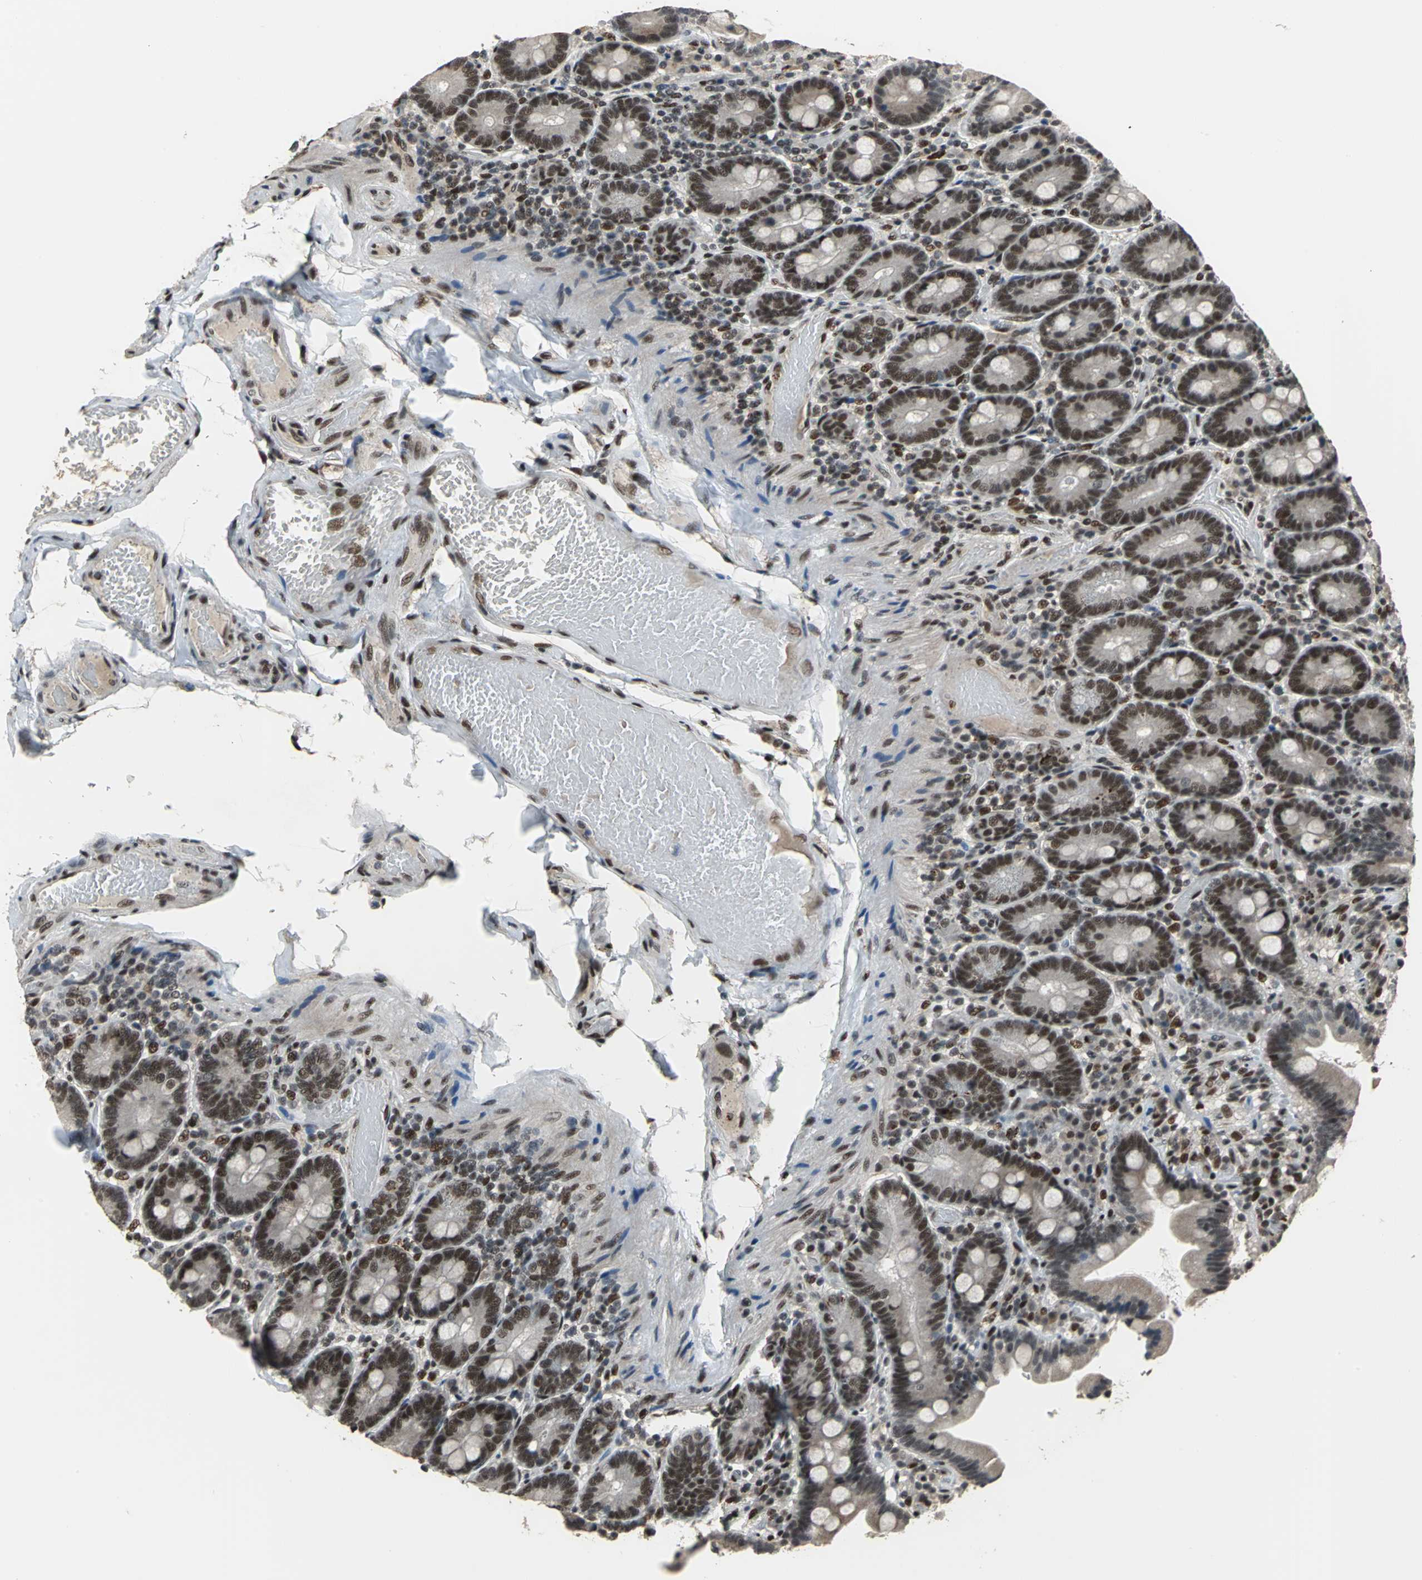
{"staining": {"intensity": "moderate", "quantity": ">75%", "location": "nuclear"}, "tissue": "duodenum", "cell_type": "Glandular cells", "image_type": "normal", "snomed": [{"axis": "morphology", "description": "Normal tissue, NOS"}, {"axis": "topography", "description": "Duodenum"}], "caption": "Immunohistochemistry staining of unremarkable duodenum, which shows medium levels of moderate nuclear staining in approximately >75% of glandular cells indicating moderate nuclear protein staining. The staining was performed using DAB (3,3'-diaminobenzidine) (brown) for protein detection and nuclei were counterstained in hematoxylin (blue).", "gene": "ELF2", "patient": {"sex": "male", "age": 66}}